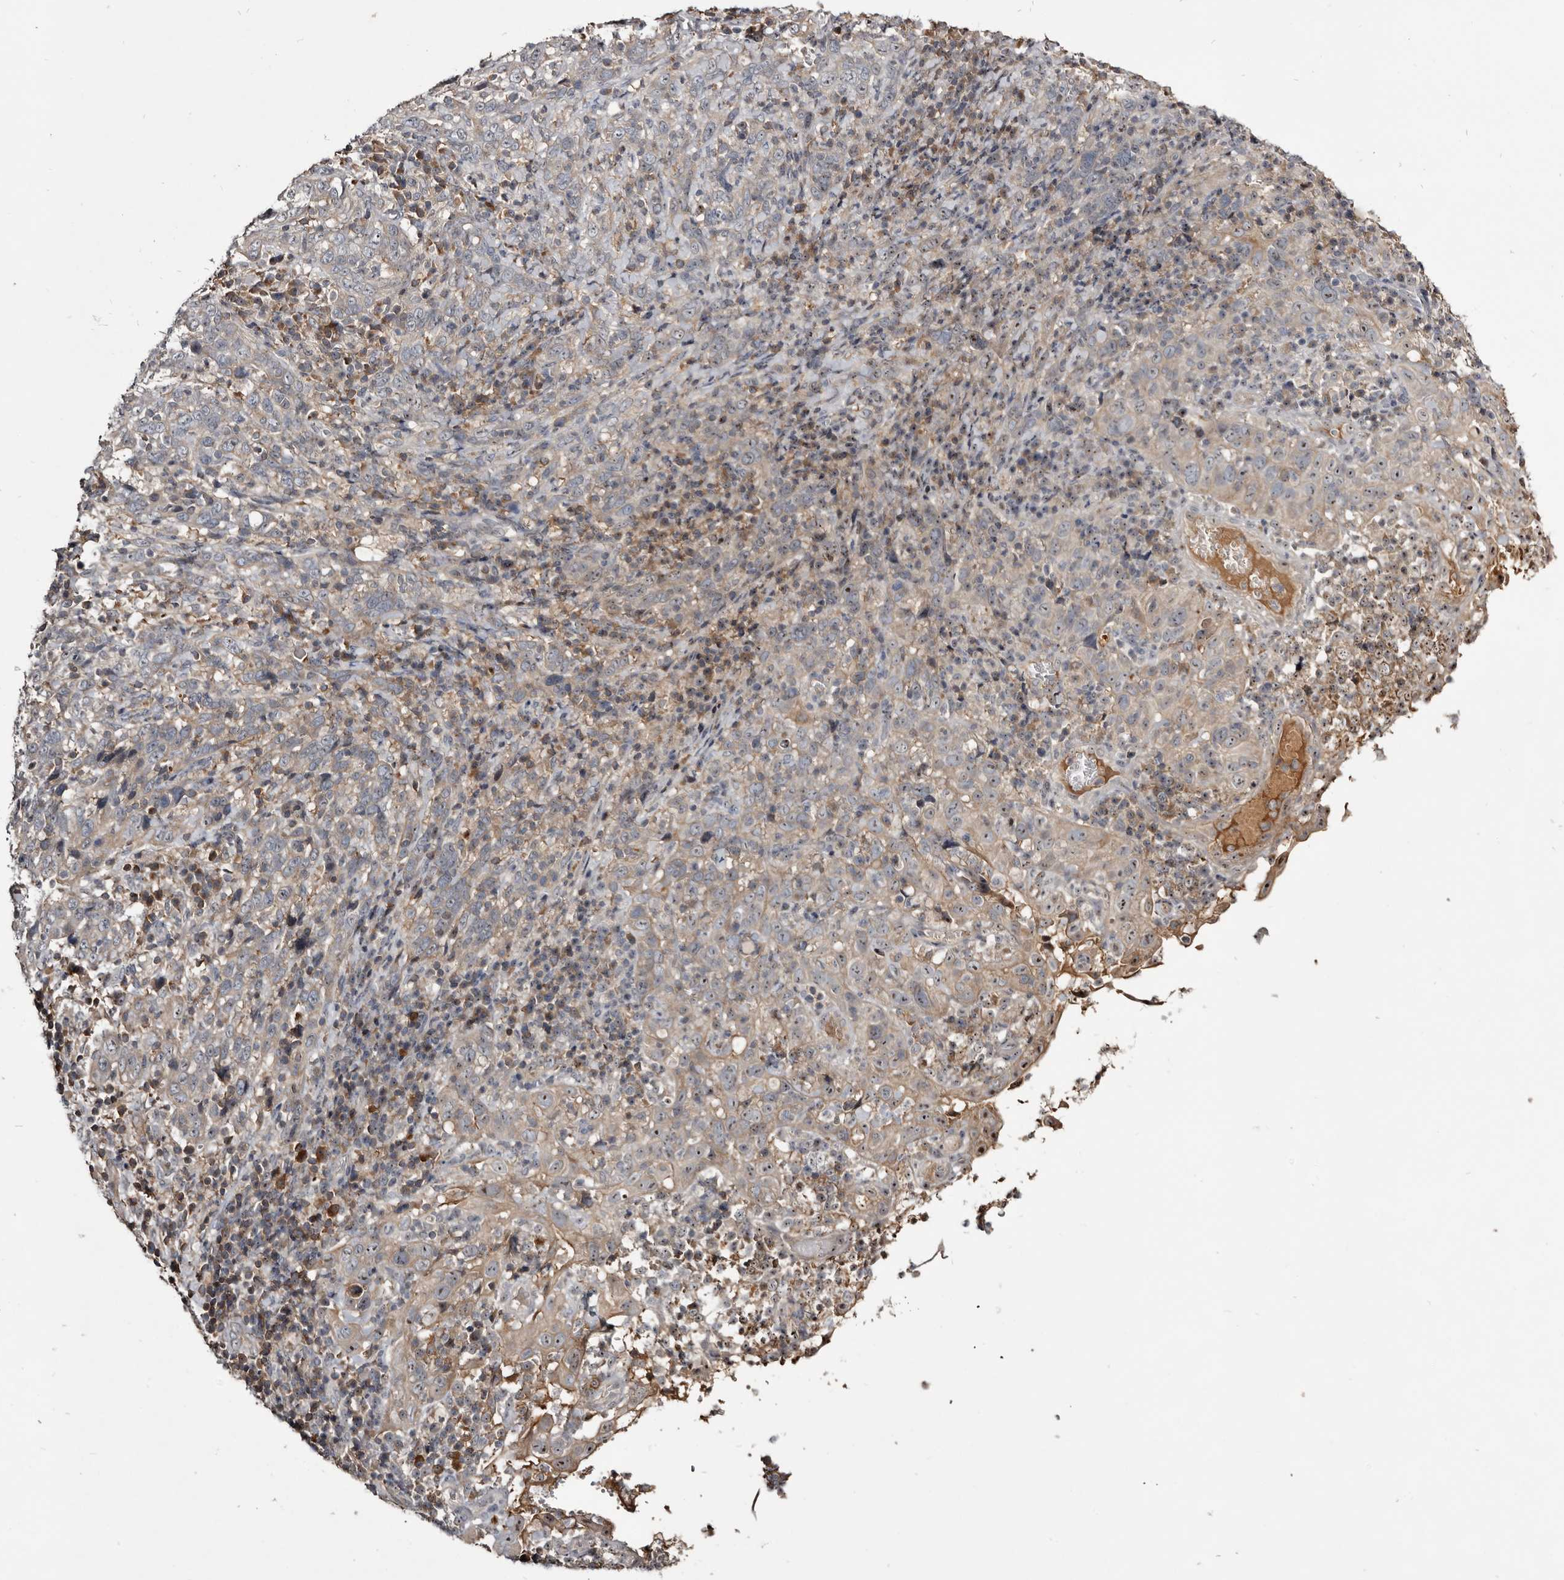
{"staining": {"intensity": "weak", "quantity": "25%-75%", "location": "cytoplasmic/membranous,nuclear"}, "tissue": "cervical cancer", "cell_type": "Tumor cells", "image_type": "cancer", "snomed": [{"axis": "morphology", "description": "Squamous cell carcinoma, NOS"}, {"axis": "topography", "description": "Cervix"}], "caption": "Immunohistochemical staining of human squamous cell carcinoma (cervical) exhibits low levels of weak cytoplasmic/membranous and nuclear protein expression in approximately 25%-75% of tumor cells.", "gene": "TTC39A", "patient": {"sex": "female", "age": 46}}